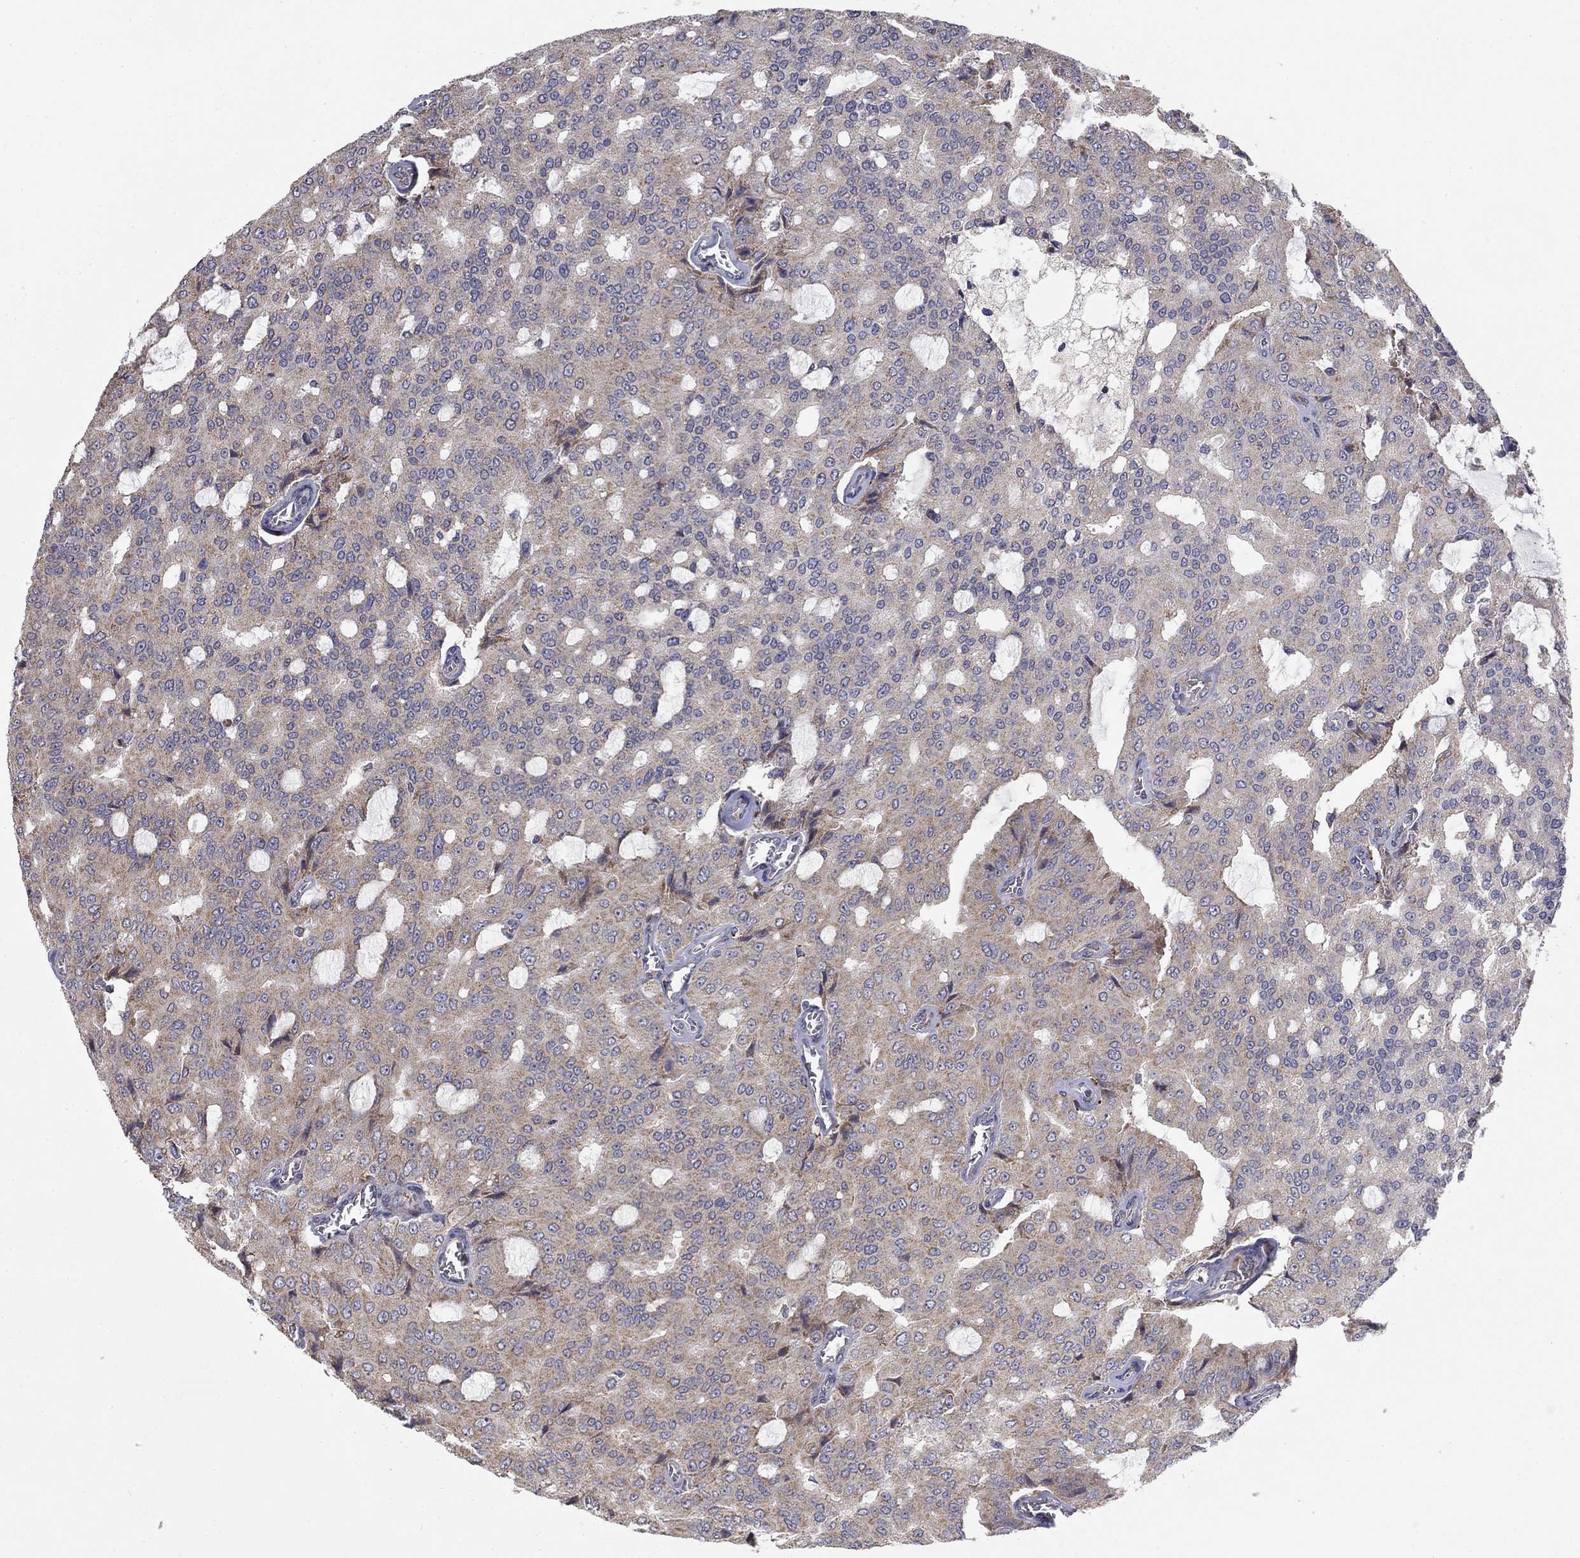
{"staining": {"intensity": "weak", "quantity": "25%-75%", "location": "cytoplasmic/membranous"}, "tissue": "prostate cancer", "cell_type": "Tumor cells", "image_type": "cancer", "snomed": [{"axis": "morphology", "description": "Adenocarcinoma, NOS"}, {"axis": "topography", "description": "Prostate and seminal vesicle, NOS"}, {"axis": "topography", "description": "Prostate"}], "caption": "Adenocarcinoma (prostate) tissue displays weak cytoplasmic/membranous expression in about 25%-75% of tumor cells", "gene": "MMAA", "patient": {"sex": "male", "age": 67}}